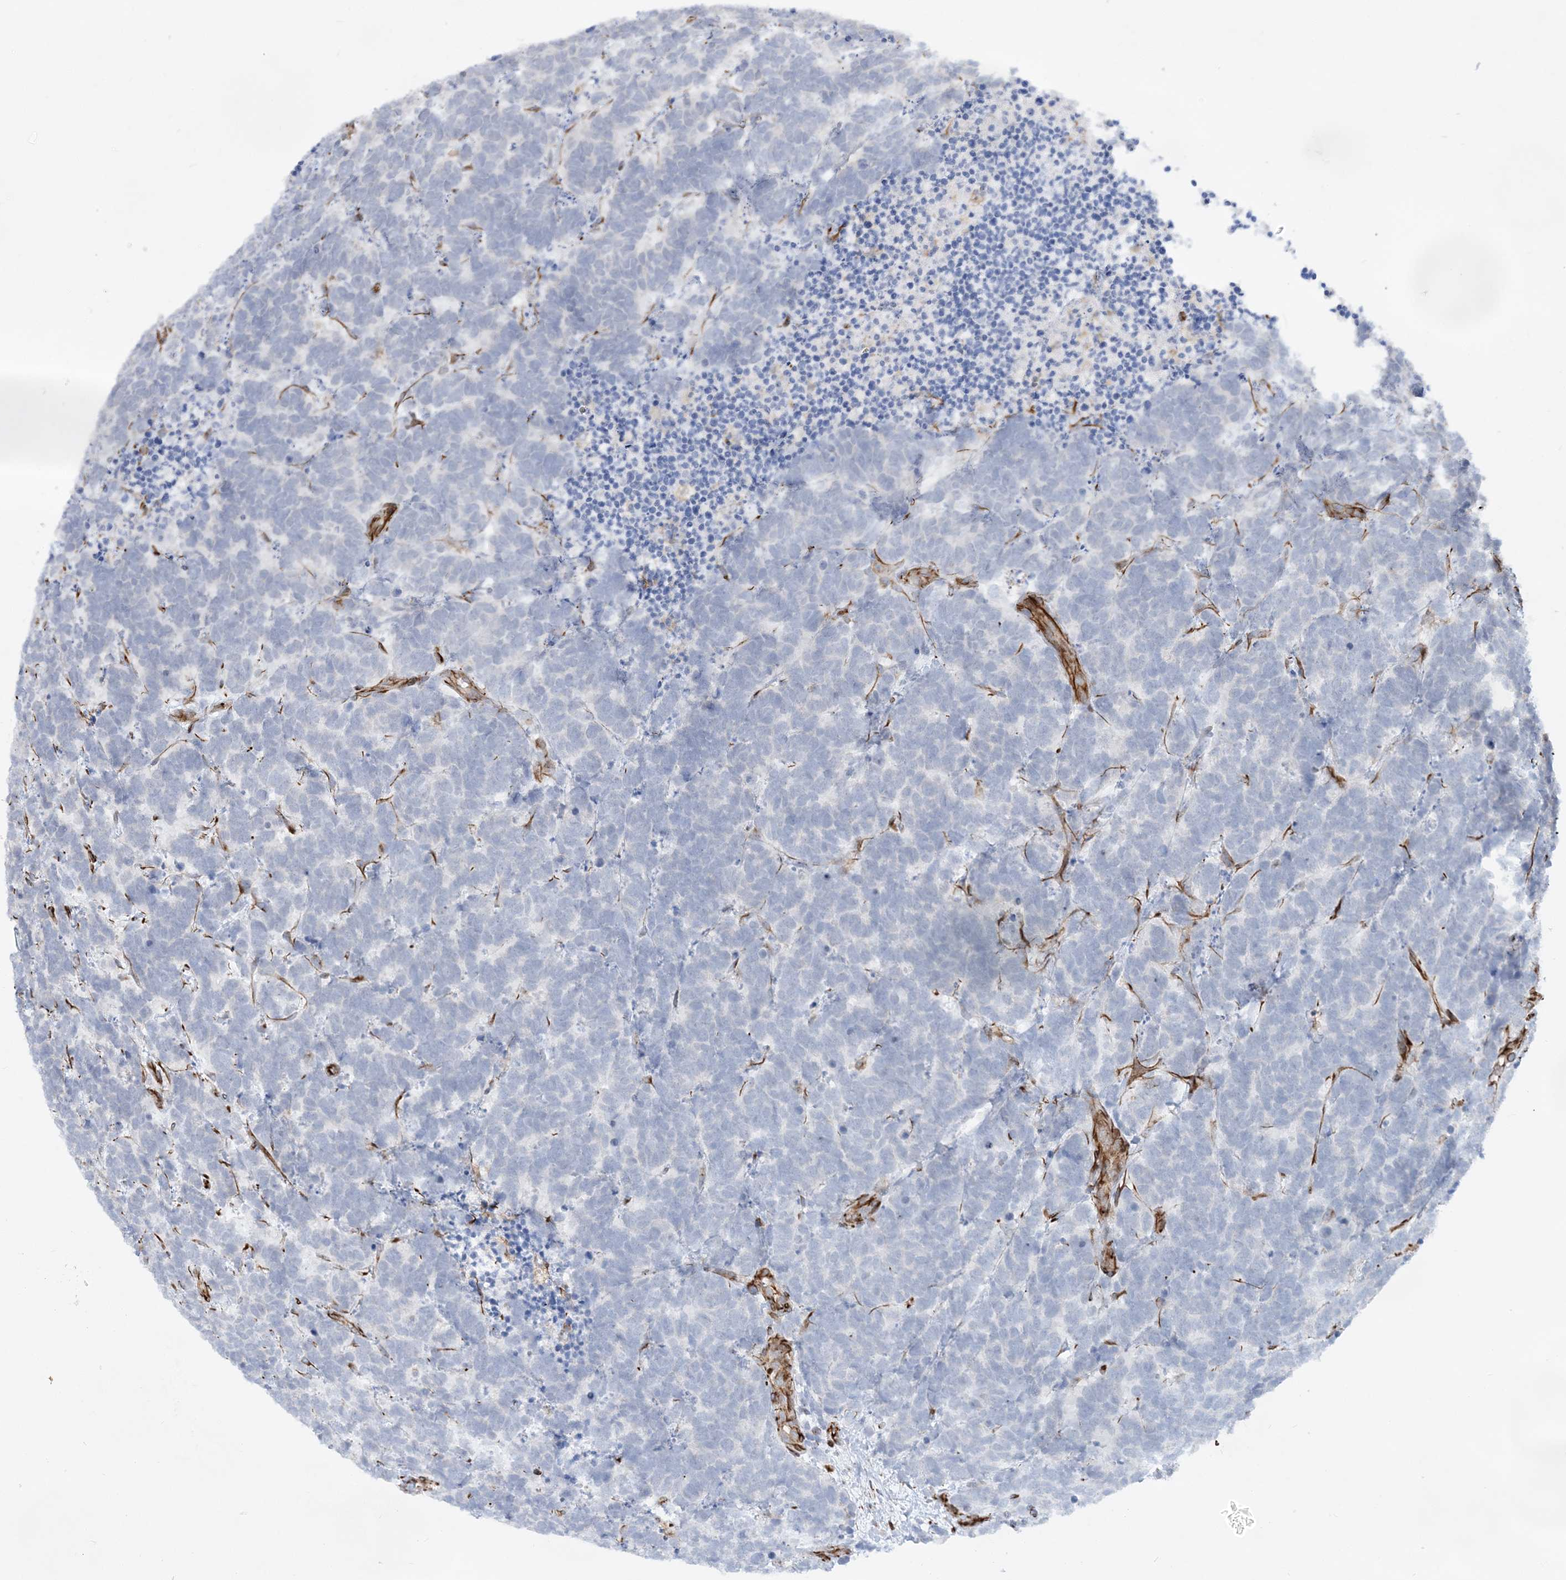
{"staining": {"intensity": "weak", "quantity": "<25%", "location": "cytoplasmic/membranous"}, "tissue": "carcinoid", "cell_type": "Tumor cells", "image_type": "cancer", "snomed": [{"axis": "morphology", "description": "Carcinoma, NOS"}, {"axis": "morphology", "description": "Carcinoid, malignant, NOS"}, {"axis": "topography", "description": "Urinary bladder"}], "caption": "DAB immunohistochemical staining of malignant carcinoid demonstrates no significant expression in tumor cells.", "gene": "SCLT1", "patient": {"sex": "male", "age": 57}}